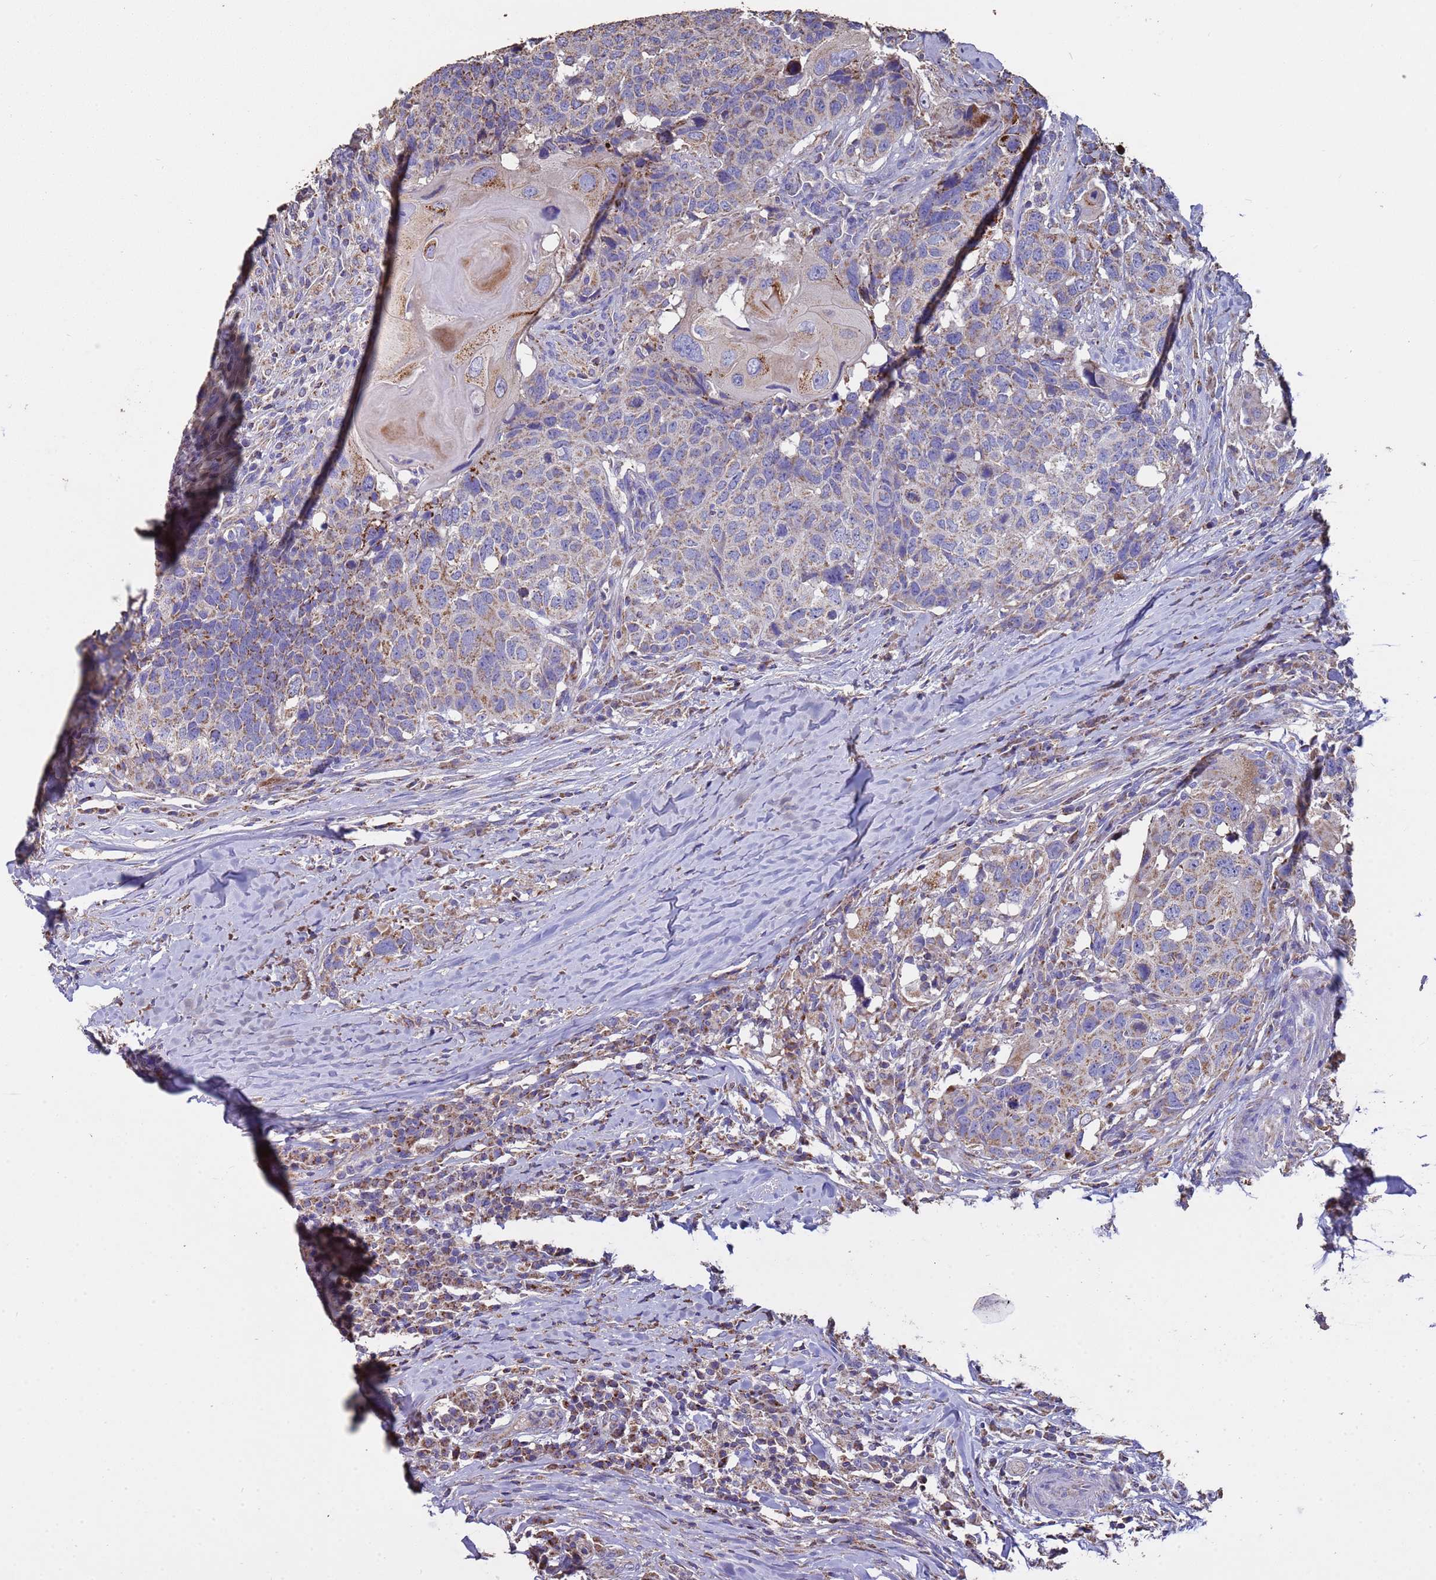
{"staining": {"intensity": "moderate", "quantity": "25%-75%", "location": "cytoplasmic/membranous"}, "tissue": "head and neck cancer", "cell_type": "Tumor cells", "image_type": "cancer", "snomed": [{"axis": "morphology", "description": "Normal tissue, NOS"}, {"axis": "morphology", "description": "Squamous cell carcinoma, NOS"}, {"axis": "topography", "description": "Skeletal muscle"}, {"axis": "topography", "description": "Vascular tissue"}, {"axis": "topography", "description": "Peripheral nerve tissue"}, {"axis": "topography", "description": "Head-Neck"}], "caption": "DAB (3,3'-diaminobenzidine) immunohistochemical staining of head and neck cancer exhibits moderate cytoplasmic/membranous protein positivity in about 25%-75% of tumor cells.", "gene": "ZNFX1", "patient": {"sex": "male", "age": 66}}